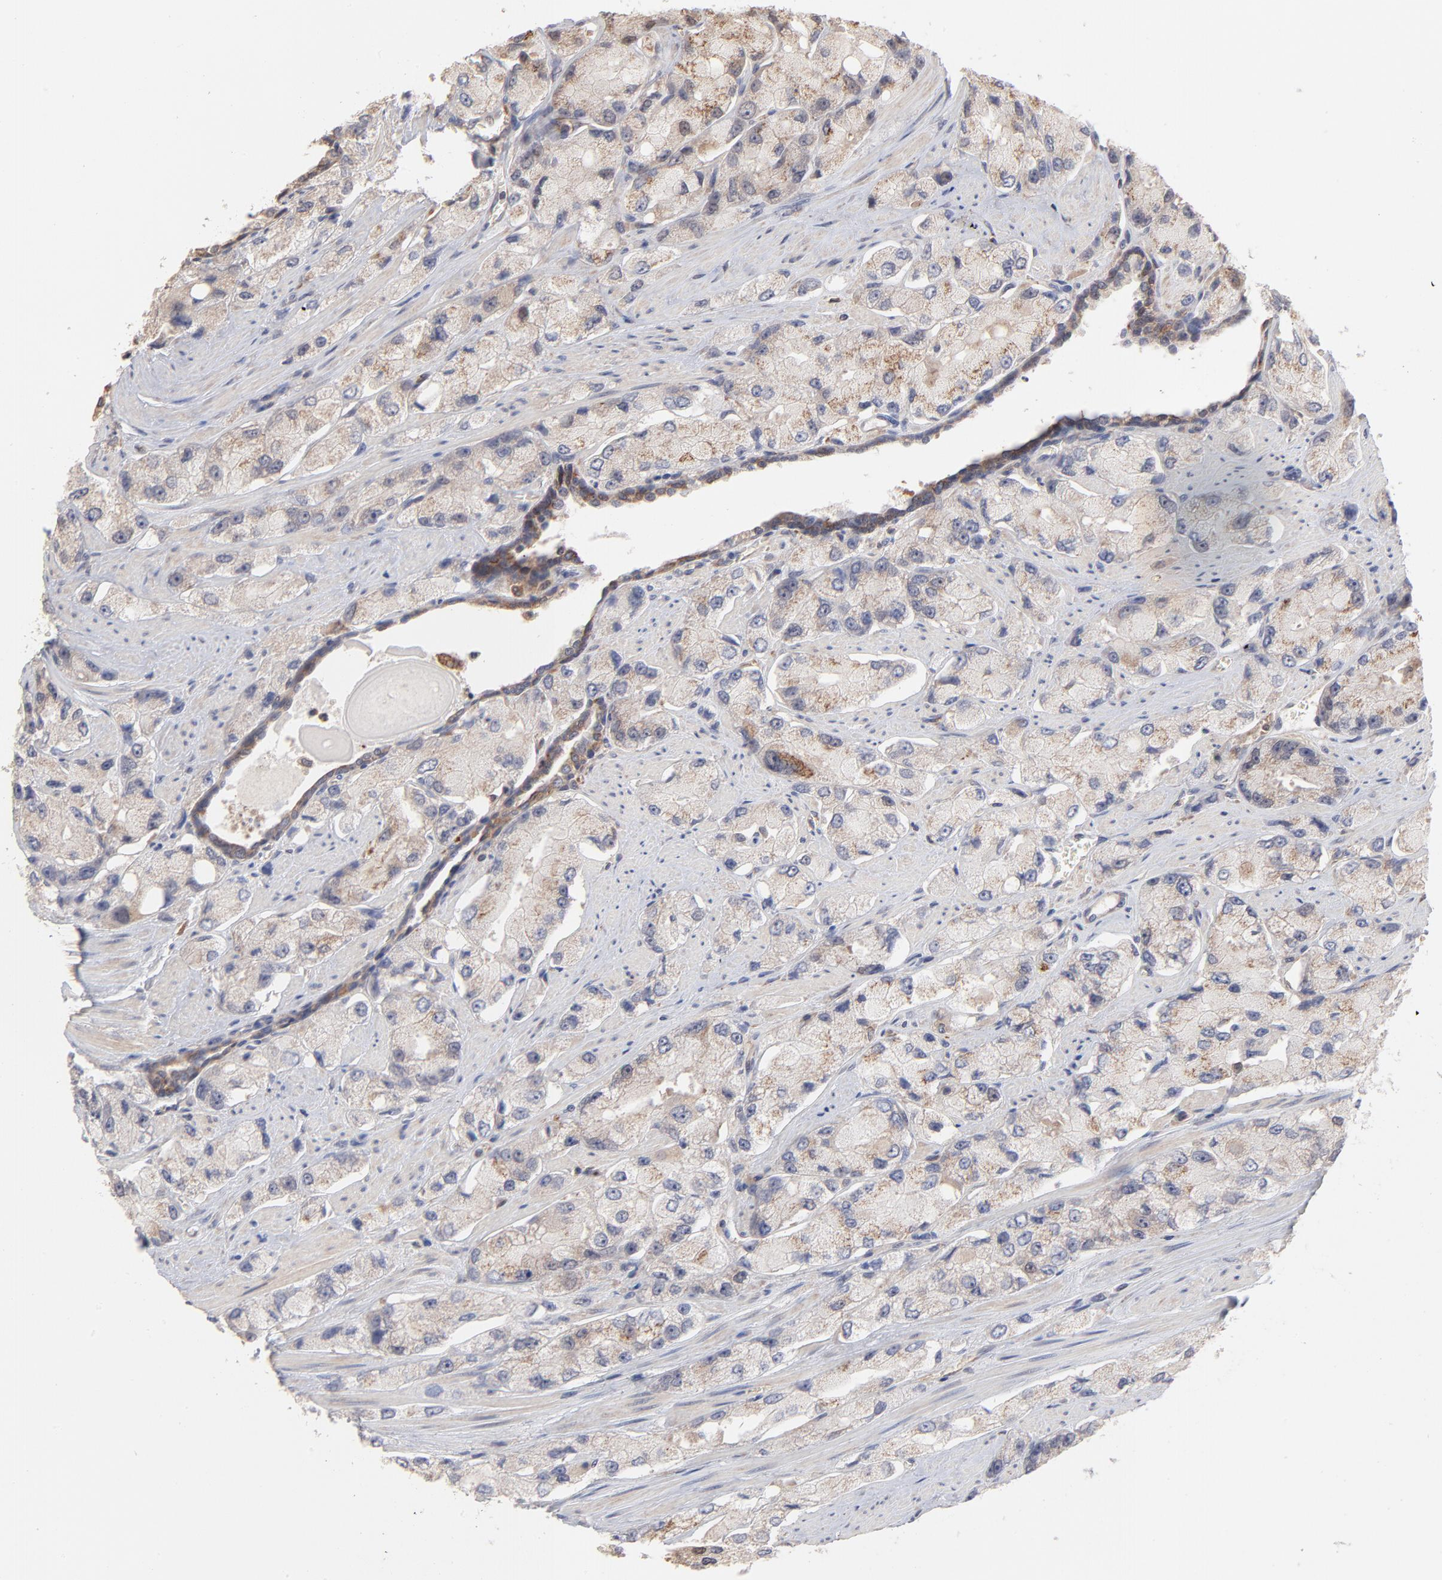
{"staining": {"intensity": "weak", "quantity": ">75%", "location": "cytoplasmic/membranous"}, "tissue": "prostate cancer", "cell_type": "Tumor cells", "image_type": "cancer", "snomed": [{"axis": "morphology", "description": "Adenocarcinoma, High grade"}, {"axis": "topography", "description": "Prostate"}], "caption": "Immunohistochemical staining of human prostate cancer (adenocarcinoma (high-grade)) exhibits low levels of weak cytoplasmic/membranous staining in about >75% of tumor cells. (DAB = brown stain, brightfield microscopy at high magnification).", "gene": "IVNS1ABP", "patient": {"sex": "male", "age": 58}}